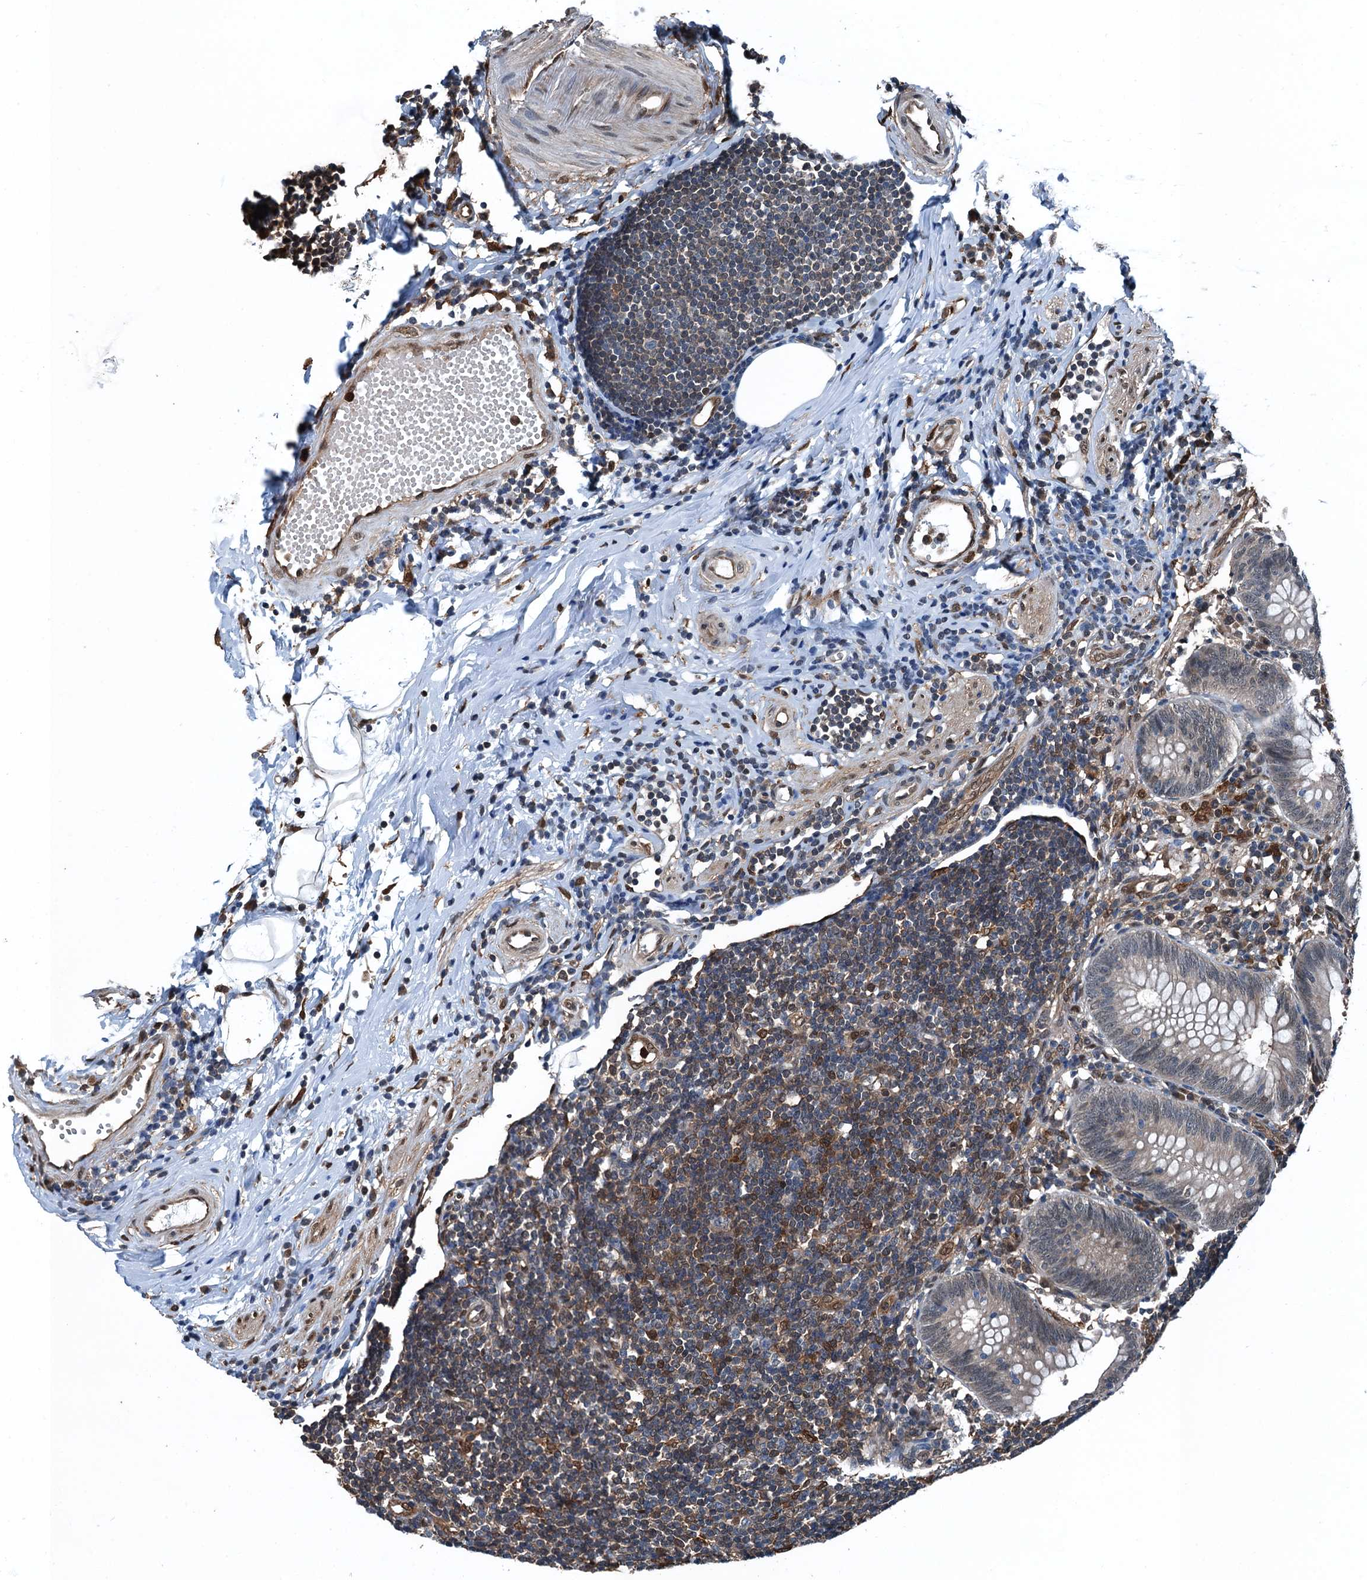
{"staining": {"intensity": "negative", "quantity": "none", "location": "none"}, "tissue": "appendix", "cell_type": "Glandular cells", "image_type": "normal", "snomed": [{"axis": "morphology", "description": "Normal tissue, NOS"}, {"axis": "topography", "description": "Appendix"}], "caption": "Immunohistochemical staining of benign appendix displays no significant expression in glandular cells.", "gene": "RNH1", "patient": {"sex": "female", "age": 54}}